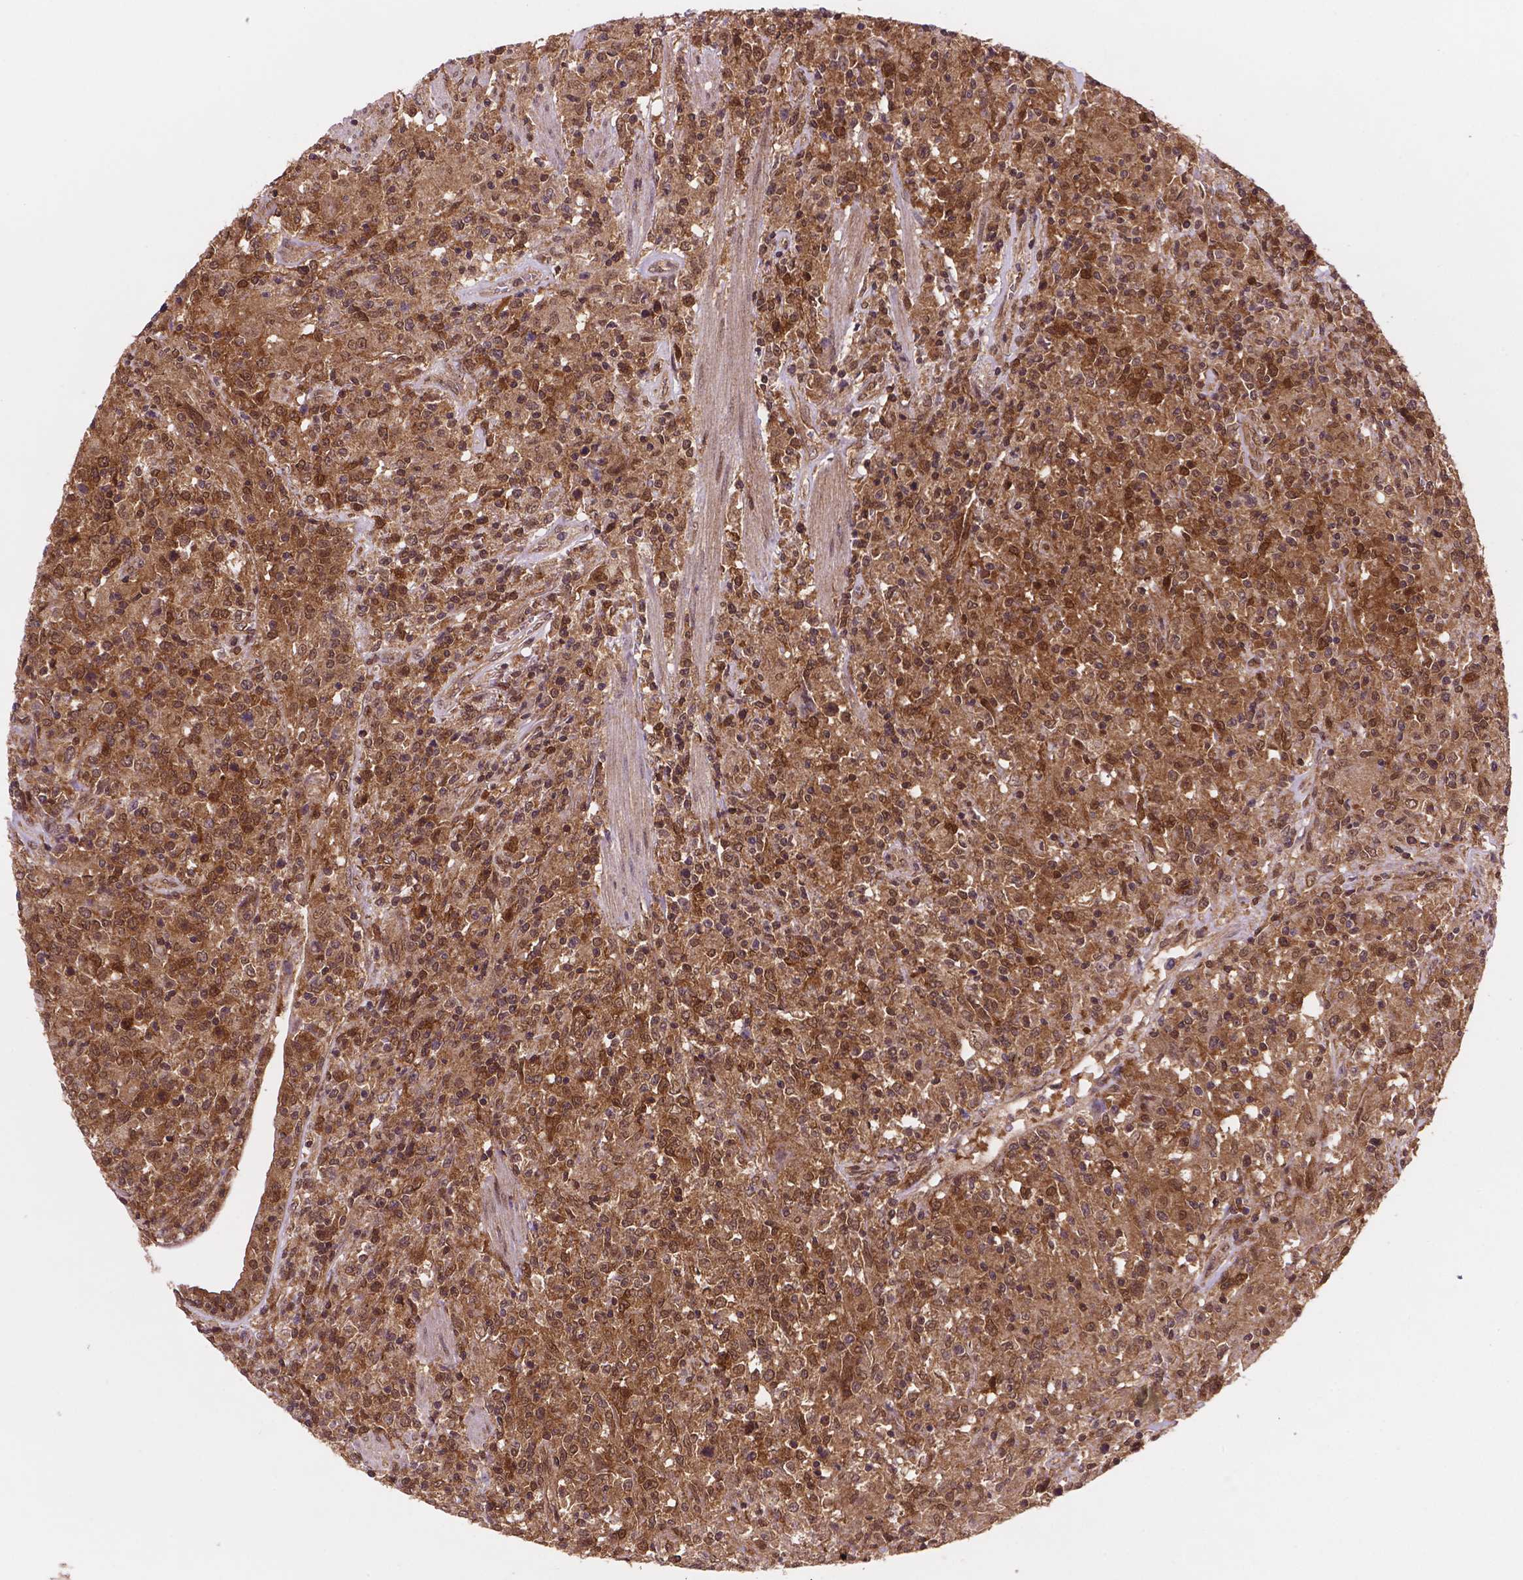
{"staining": {"intensity": "moderate", "quantity": ">75%", "location": "cytoplasmic/membranous,nuclear"}, "tissue": "lymphoma", "cell_type": "Tumor cells", "image_type": "cancer", "snomed": [{"axis": "morphology", "description": "Malignant lymphoma, non-Hodgkin's type, High grade"}, {"axis": "topography", "description": "Lung"}], "caption": "Immunohistochemical staining of human high-grade malignant lymphoma, non-Hodgkin's type reveals moderate cytoplasmic/membranous and nuclear protein positivity in approximately >75% of tumor cells. The staining is performed using DAB brown chromogen to label protein expression. The nuclei are counter-stained blue using hematoxylin.", "gene": "UBE2L6", "patient": {"sex": "male", "age": 79}}